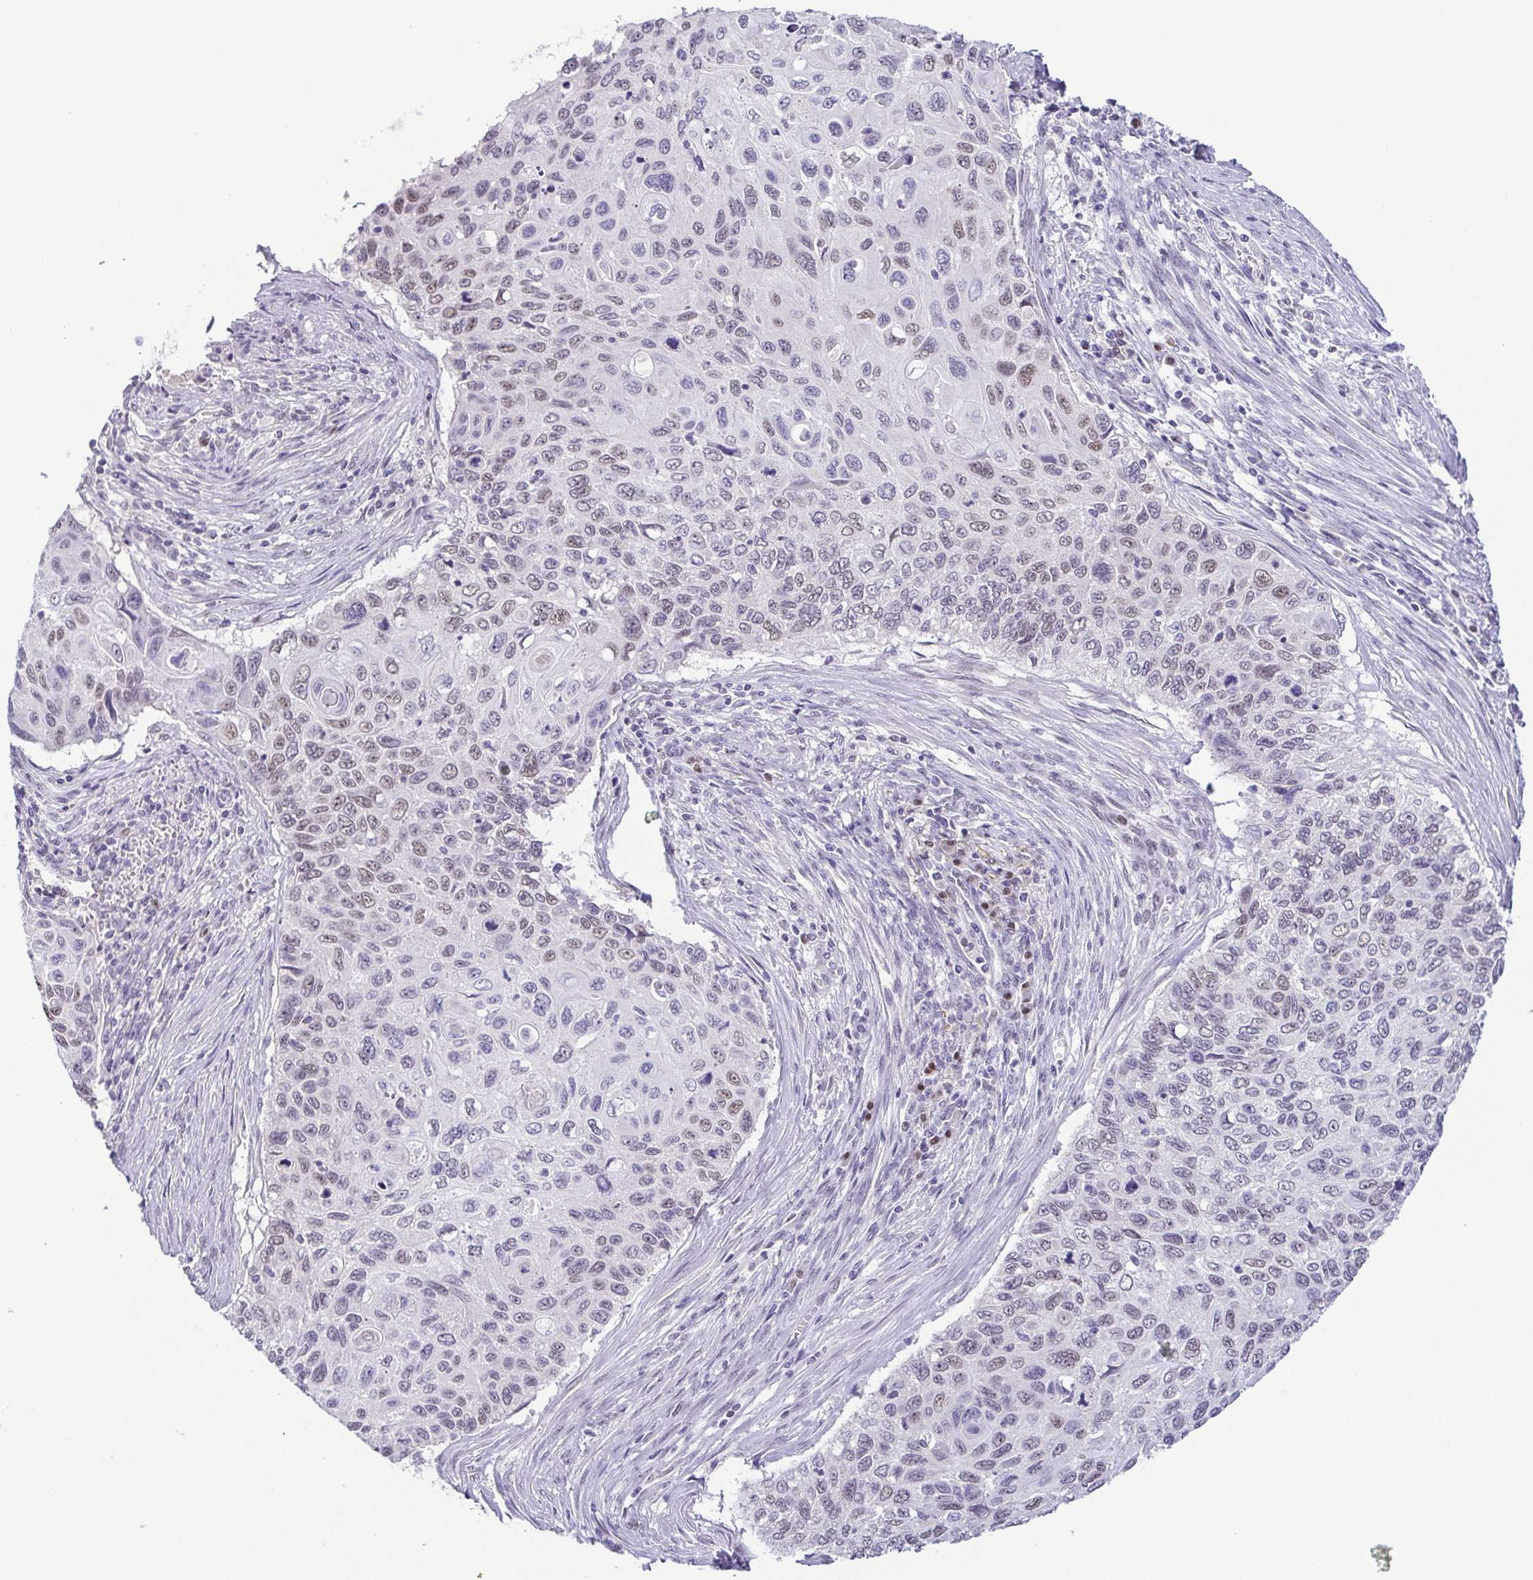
{"staining": {"intensity": "weak", "quantity": "<25%", "location": "nuclear"}, "tissue": "cervical cancer", "cell_type": "Tumor cells", "image_type": "cancer", "snomed": [{"axis": "morphology", "description": "Squamous cell carcinoma, NOS"}, {"axis": "topography", "description": "Cervix"}], "caption": "Immunohistochemistry (IHC) image of neoplastic tissue: human cervical cancer stained with DAB (3,3'-diaminobenzidine) displays no significant protein staining in tumor cells.", "gene": "TCF3", "patient": {"sex": "female", "age": 70}}